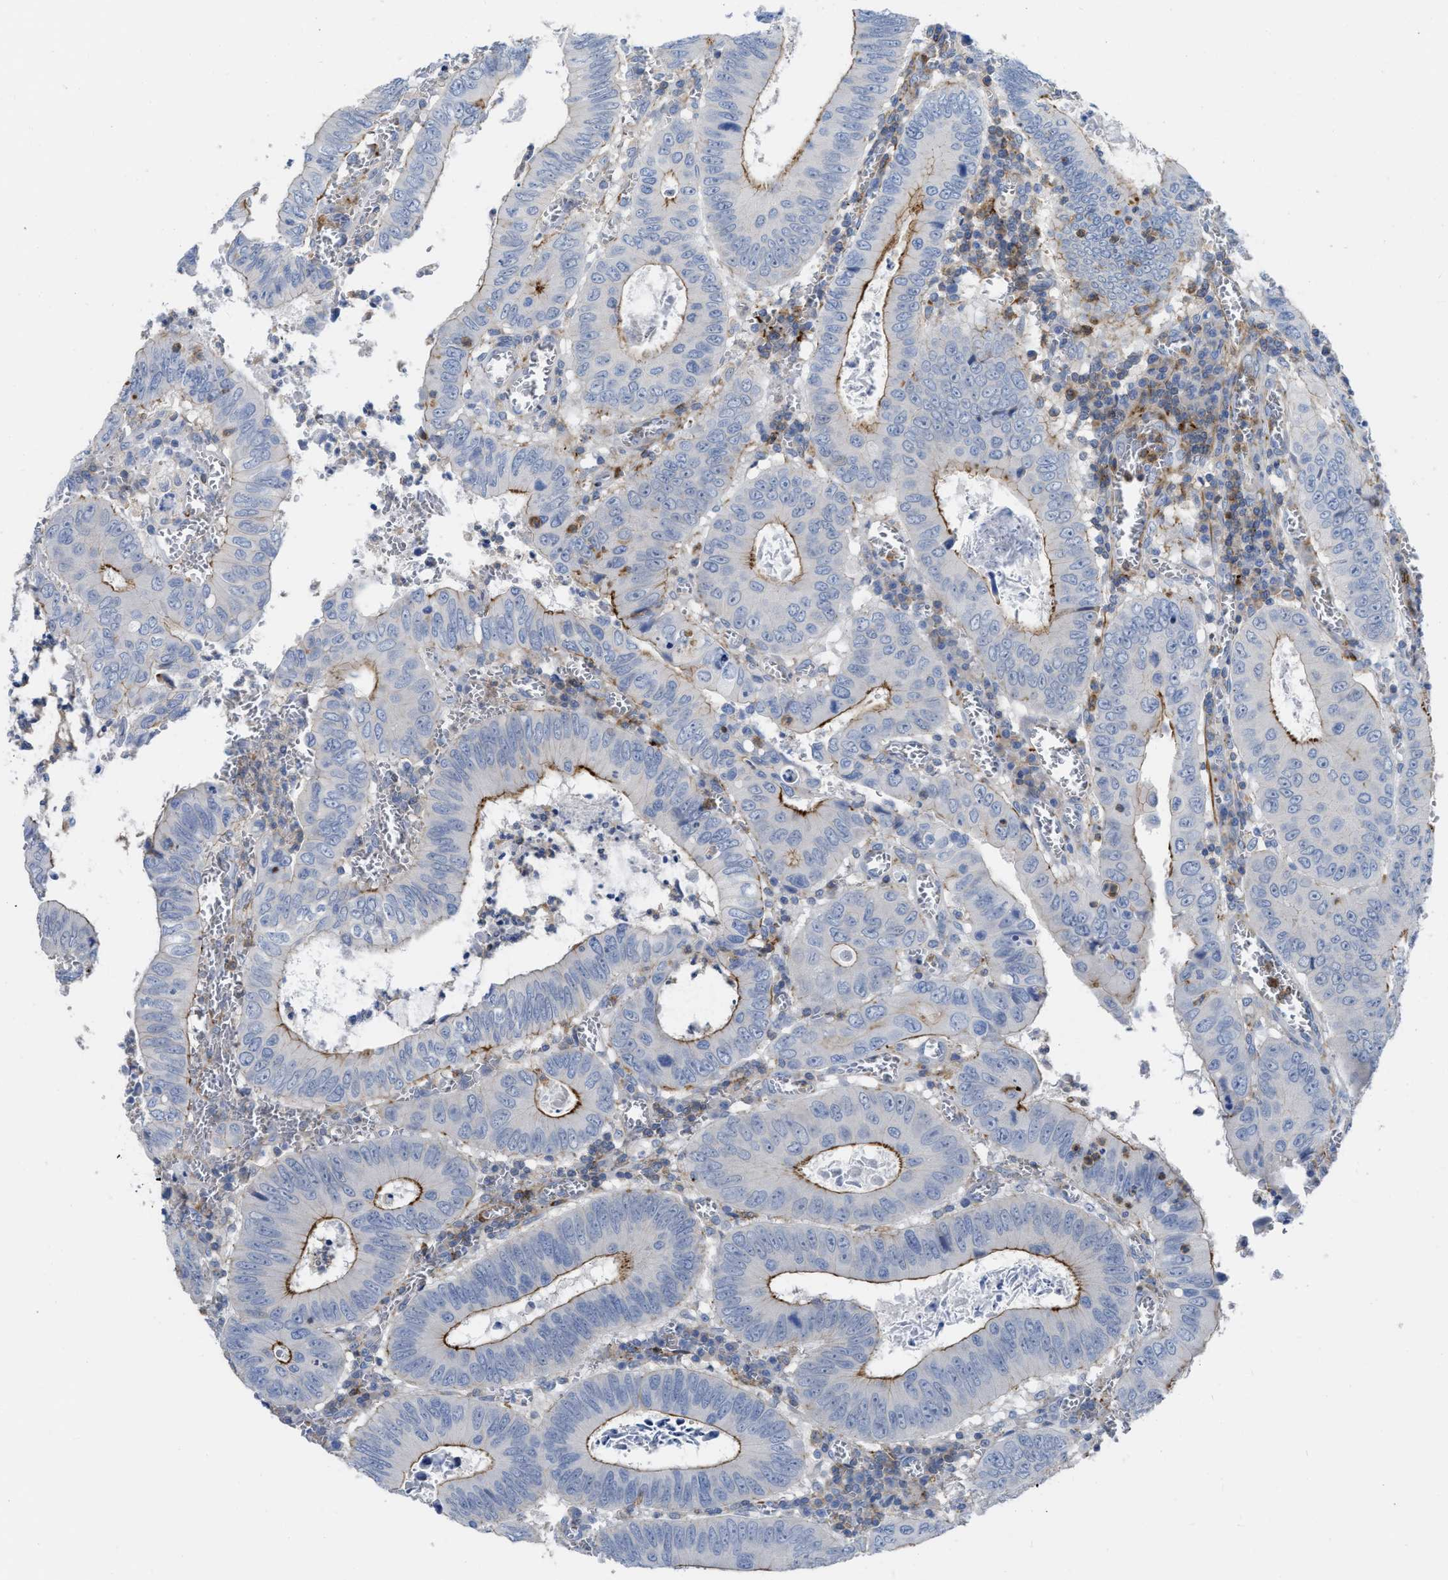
{"staining": {"intensity": "moderate", "quantity": "25%-75%", "location": "cytoplasmic/membranous"}, "tissue": "colorectal cancer", "cell_type": "Tumor cells", "image_type": "cancer", "snomed": [{"axis": "morphology", "description": "Inflammation, NOS"}, {"axis": "morphology", "description": "Adenocarcinoma, NOS"}, {"axis": "topography", "description": "Colon"}], "caption": "Immunohistochemical staining of colorectal adenocarcinoma reveals medium levels of moderate cytoplasmic/membranous positivity in approximately 25%-75% of tumor cells.", "gene": "PRMT2", "patient": {"sex": "male", "age": 72}}